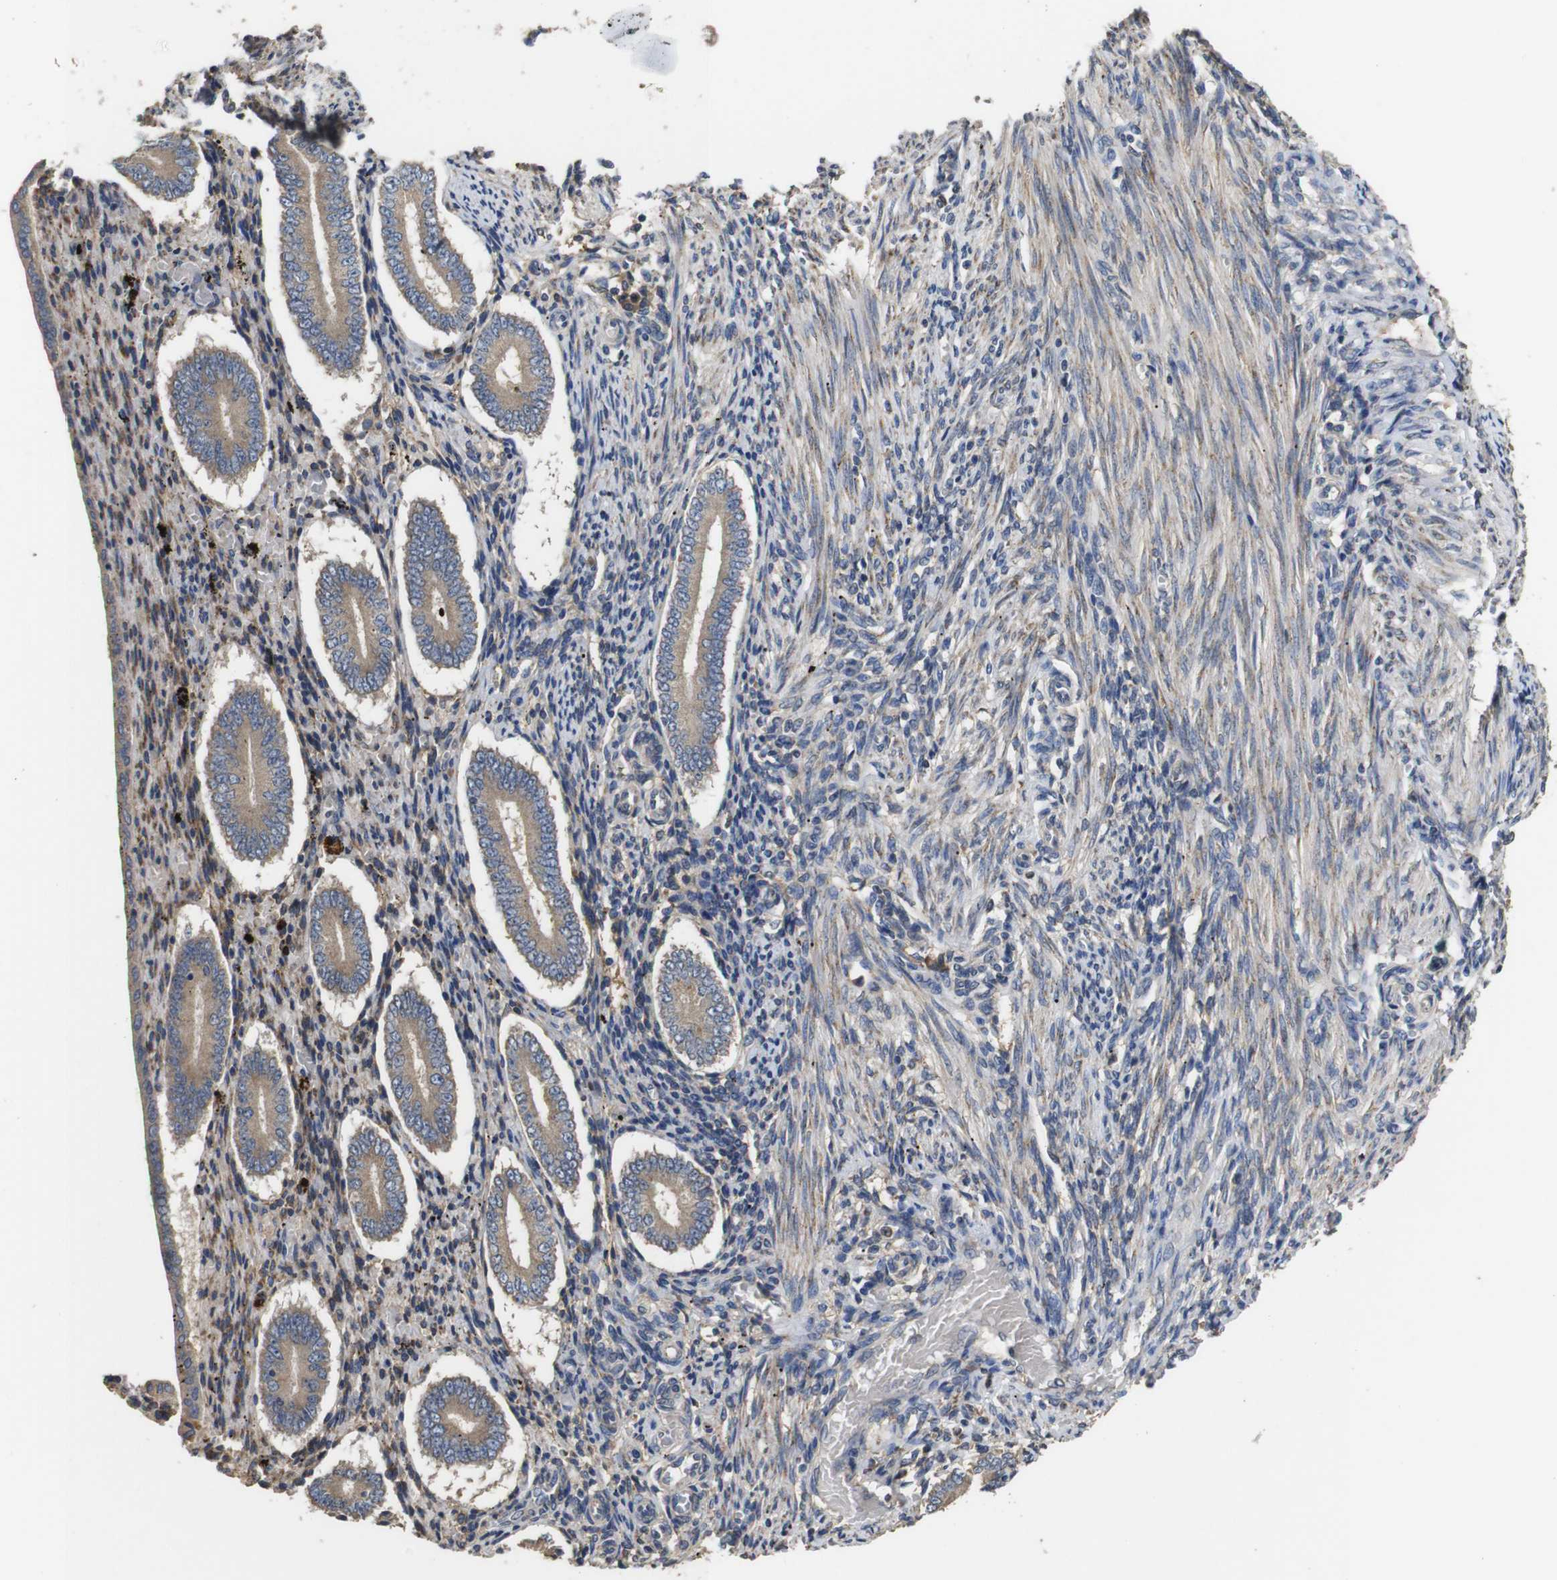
{"staining": {"intensity": "moderate", "quantity": "25%-75%", "location": "cytoplasmic/membranous"}, "tissue": "endometrium", "cell_type": "Cells in endometrial stroma", "image_type": "normal", "snomed": [{"axis": "morphology", "description": "Normal tissue, NOS"}, {"axis": "topography", "description": "Endometrium"}], "caption": "Cells in endometrial stroma exhibit moderate cytoplasmic/membranous expression in approximately 25%-75% of cells in unremarkable endometrium. (DAB (3,3'-diaminobenzidine) IHC, brown staining for protein, blue staining for nuclei).", "gene": "ARHGAP24", "patient": {"sex": "female", "age": 42}}